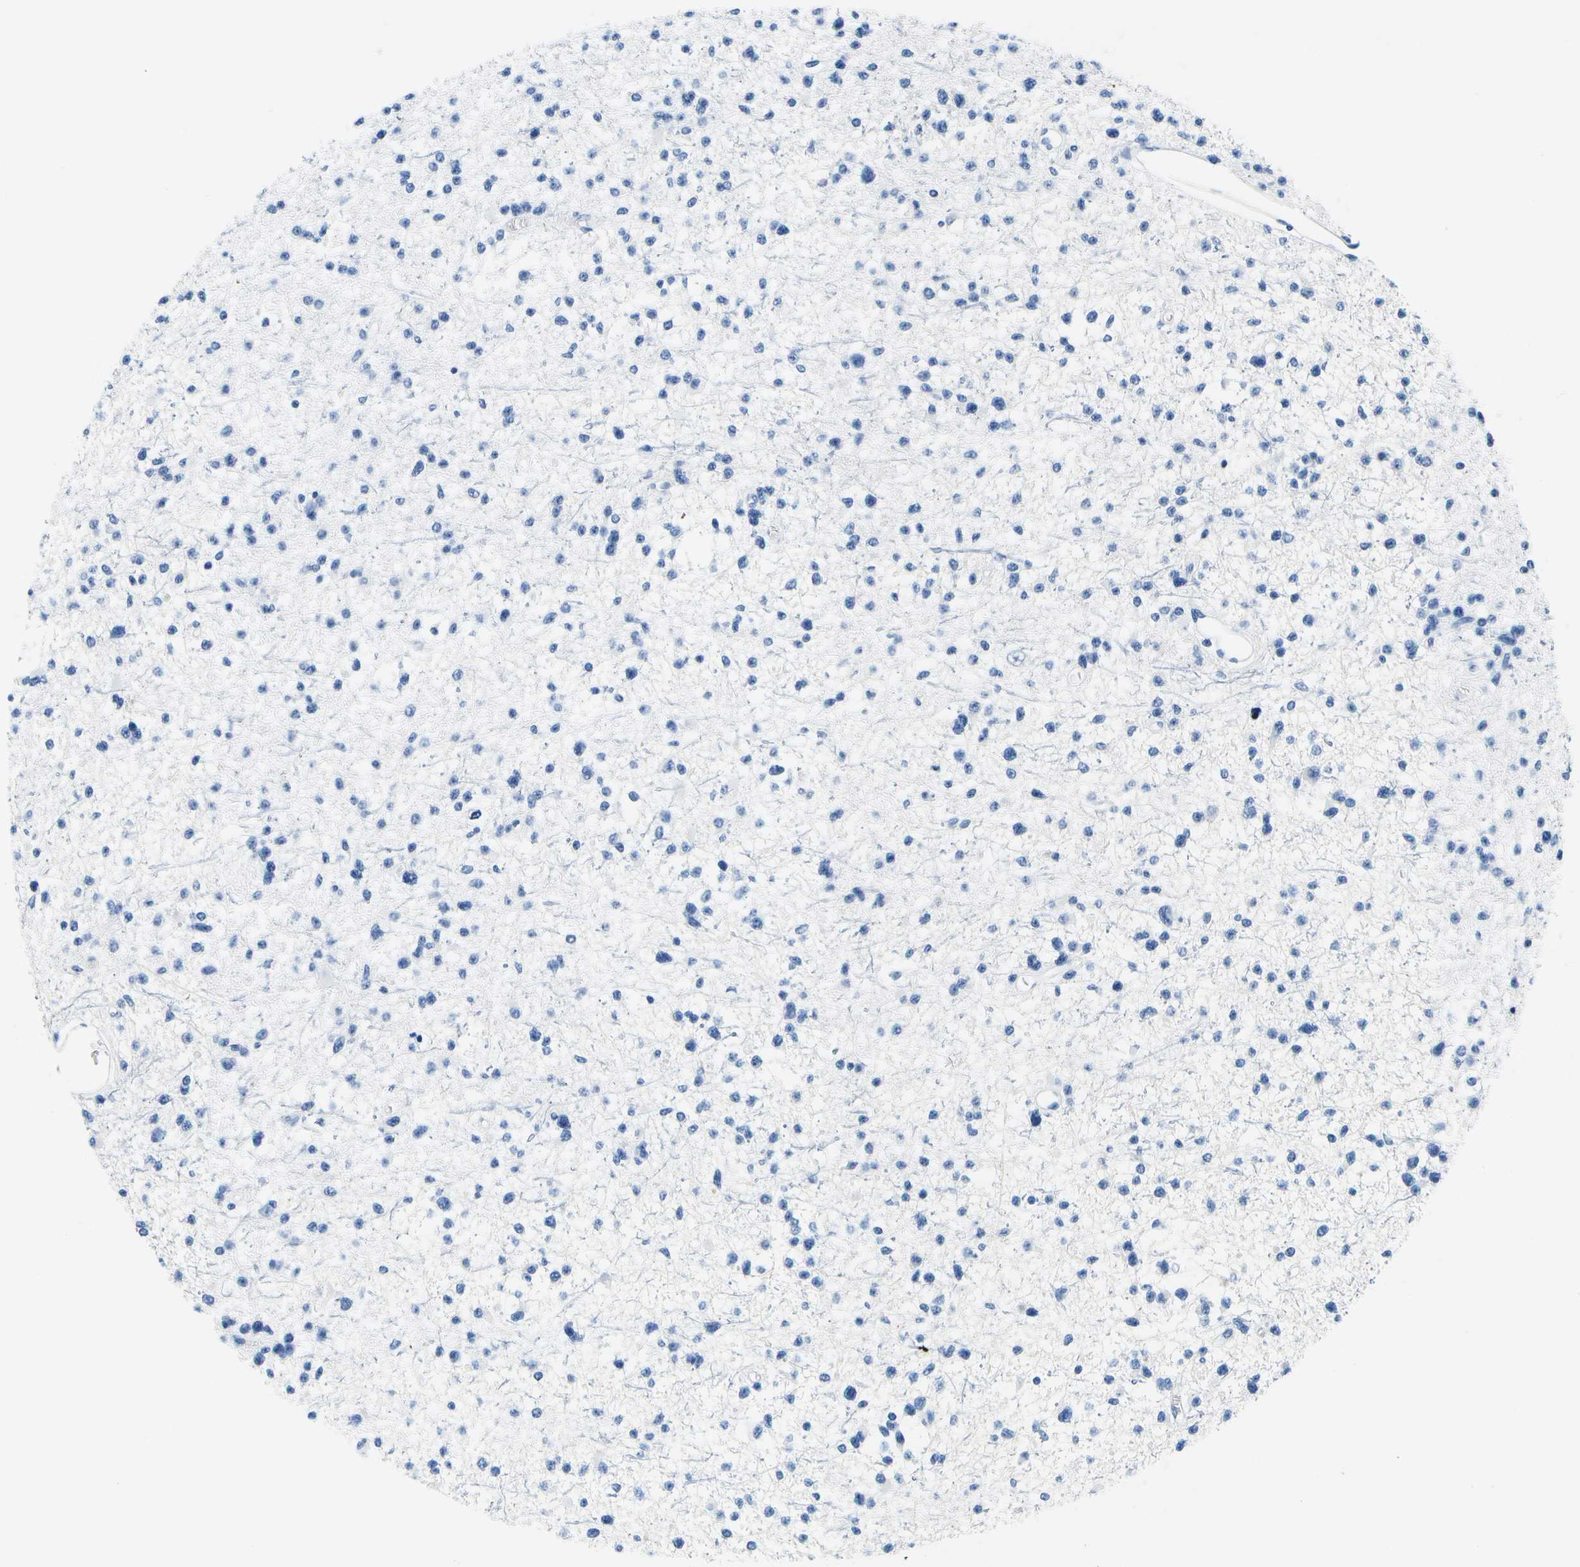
{"staining": {"intensity": "negative", "quantity": "none", "location": "none"}, "tissue": "glioma", "cell_type": "Tumor cells", "image_type": "cancer", "snomed": [{"axis": "morphology", "description": "Glioma, malignant, Low grade"}, {"axis": "topography", "description": "Brain"}], "caption": "The immunohistochemistry histopathology image has no significant staining in tumor cells of malignant glioma (low-grade) tissue.", "gene": "SERPINA1", "patient": {"sex": "female", "age": 22}}